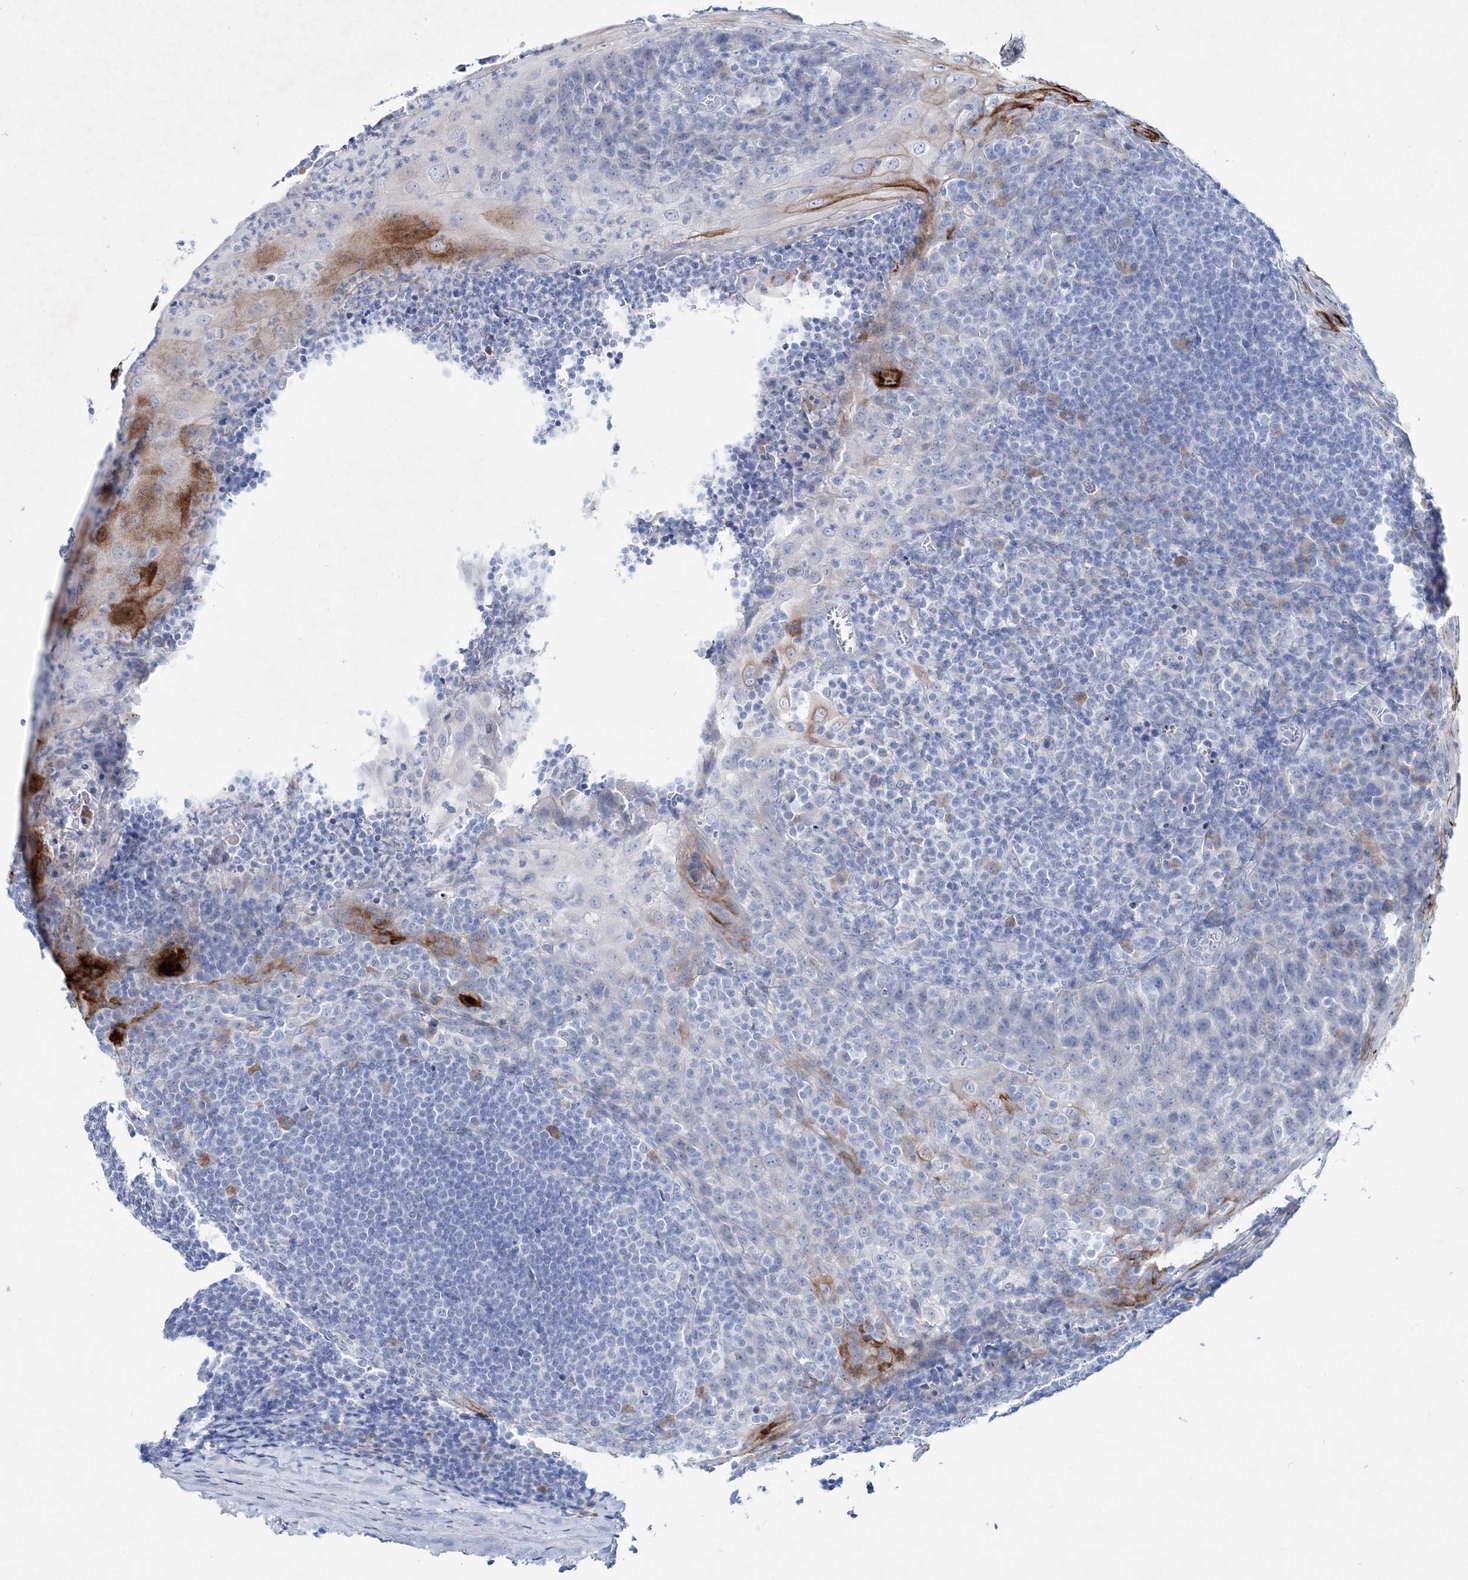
{"staining": {"intensity": "negative", "quantity": "none", "location": "none"}, "tissue": "tonsil", "cell_type": "Germinal center cells", "image_type": "normal", "snomed": [{"axis": "morphology", "description": "Normal tissue, NOS"}, {"axis": "topography", "description": "Tonsil"}], "caption": "Histopathology image shows no significant protein staining in germinal center cells of benign tonsil.", "gene": "SPINK7", "patient": {"sex": "male", "age": 37}}